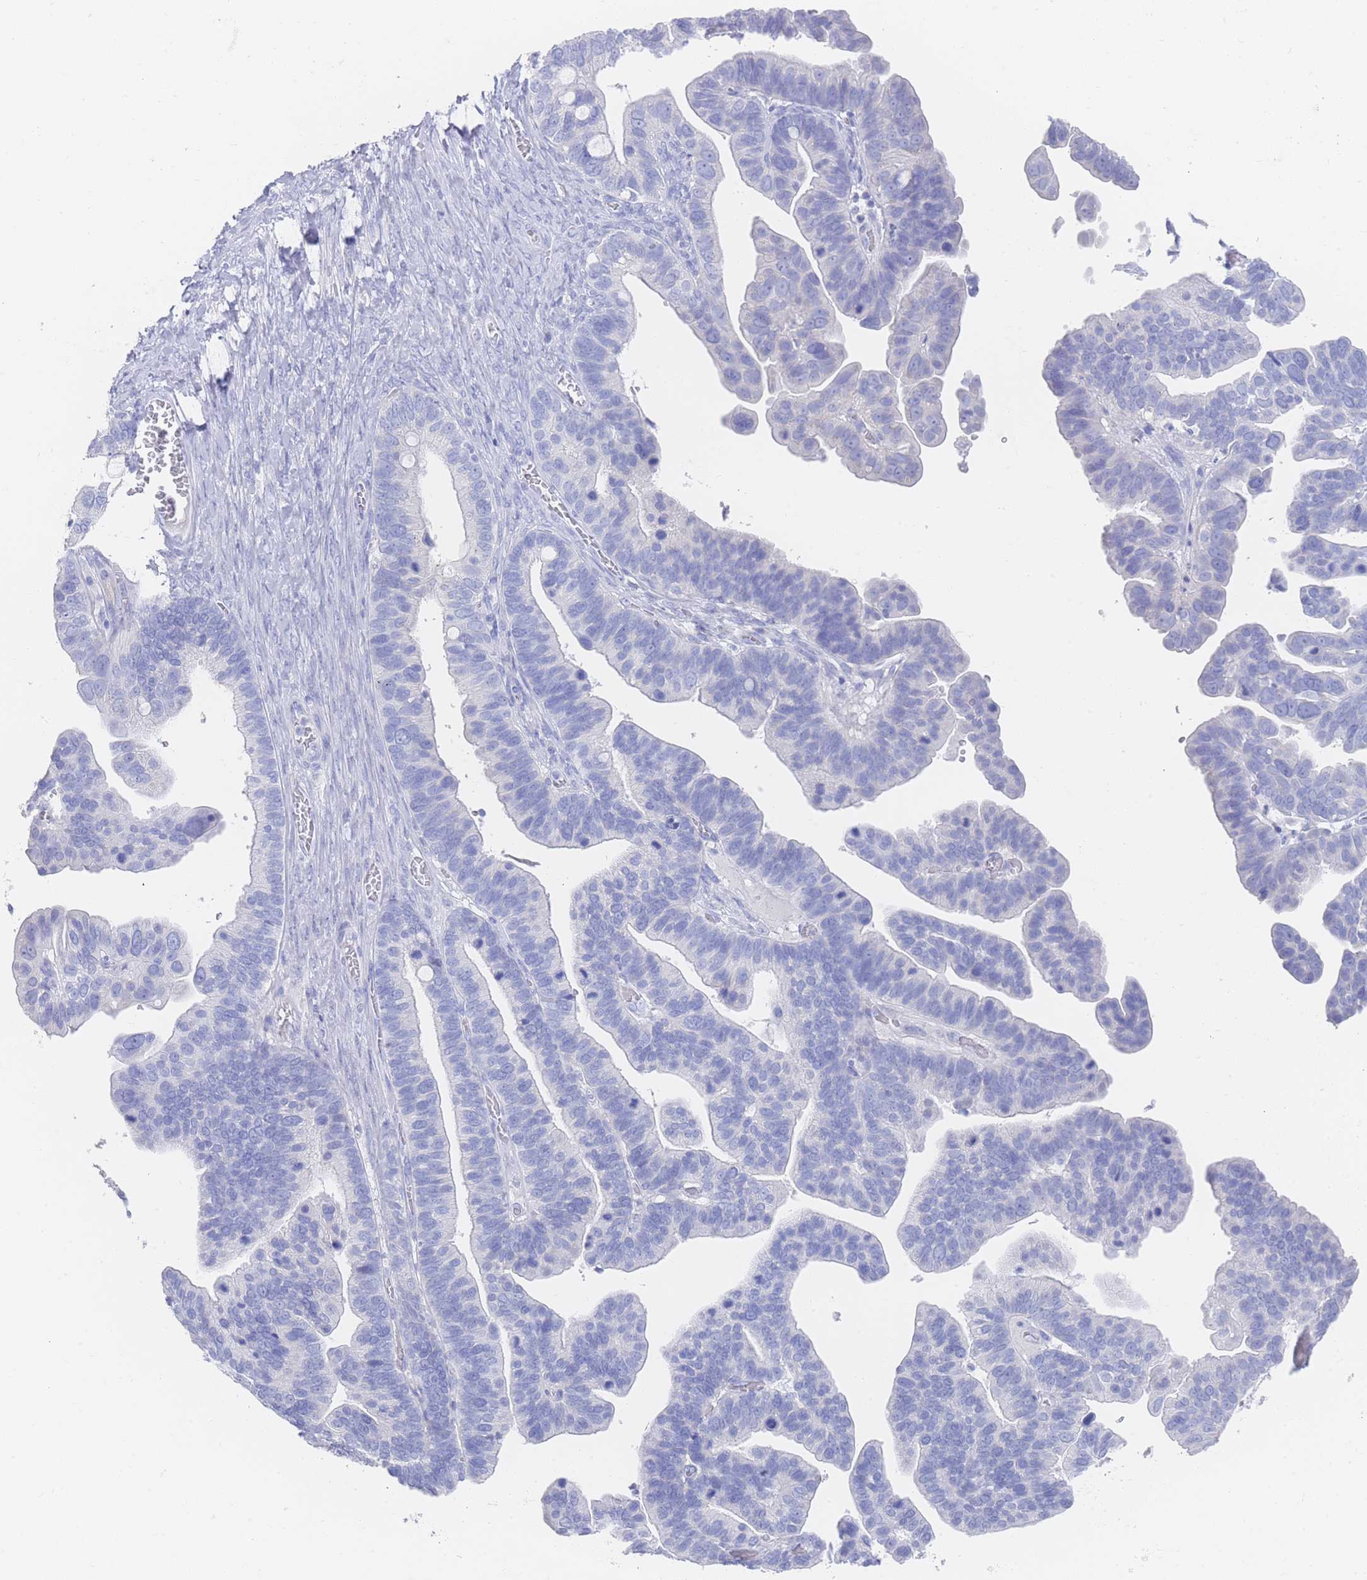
{"staining": {"intensity": "negative", "quantity": "none", "location": "none"}, "tissue": "ovarian cancer", "cell_type": "Tumor cells", "image_type": "cancer", "snomed": [{"axis": "morphology", "description": "Cystadenocarcinoma, serous, NOS"}, {"axis": "topography", "description": "Ovary"}], "caption": "Tumor cells are negative for brown protein staining in ovarian serous cystadenocarcinoma.", "gene": "LRRC37A", "patient": {"sex": "female", "age": 56}}